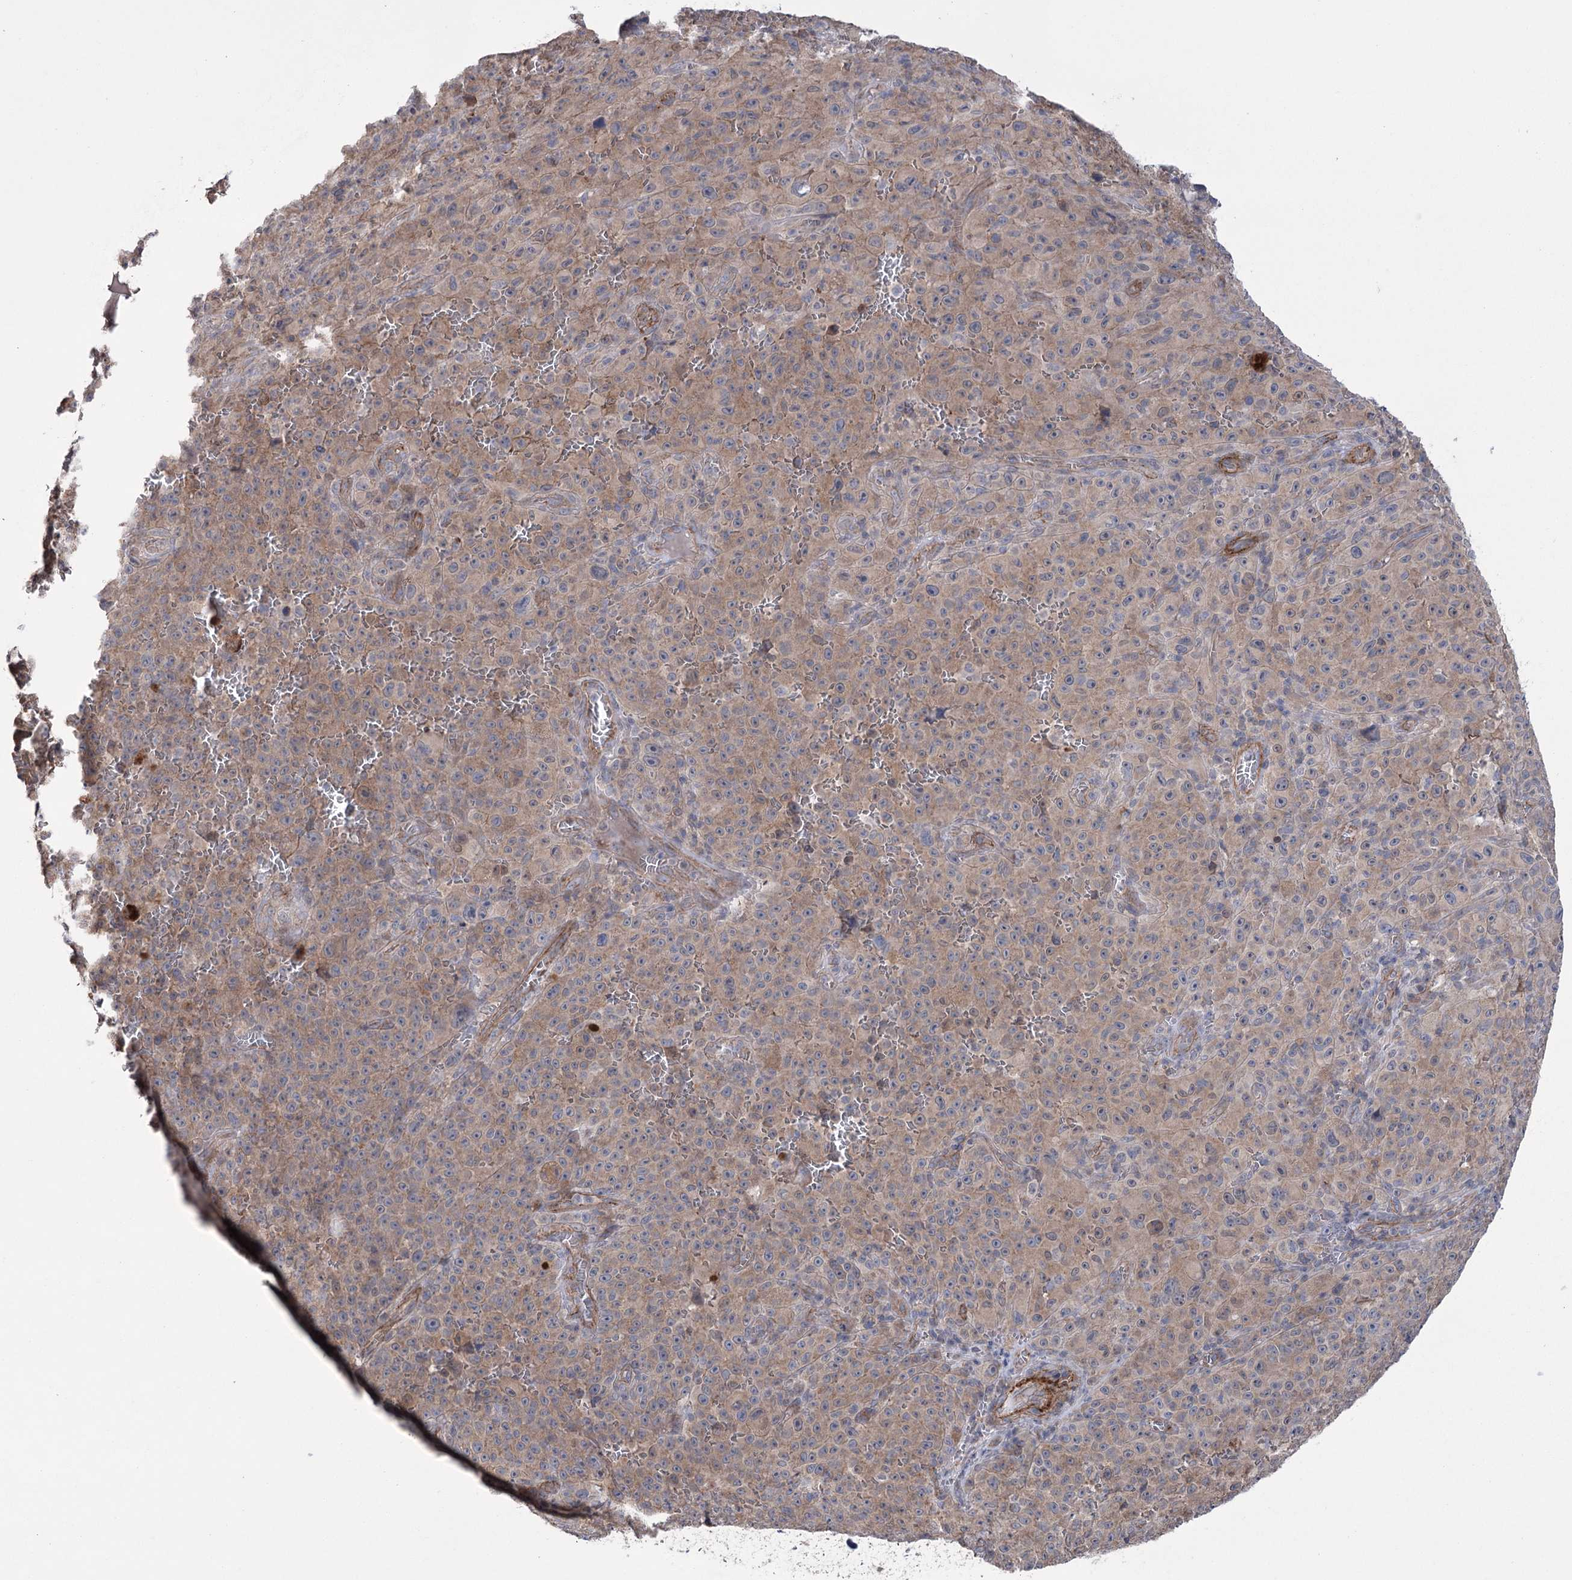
{"staining": {"intensity": "weak", "quantity": ">75%", "location": "cytoplasmic/membranous"}, "tissue": "melanoma", "cell_type": "Tumor cells", "image_type": "cancer", "snomed": [{"axis": "morphology", "description": "Malignant melanoma, NOS"}, {"axis": "topography", "description": "Skin"}], "caption": "A brown stain highlights weak cytoplasmic/membranous expression of a protein in melanoma tumor cells.", "gene": "TRIM71", "patient": {"sex": "female", "age": 82}}